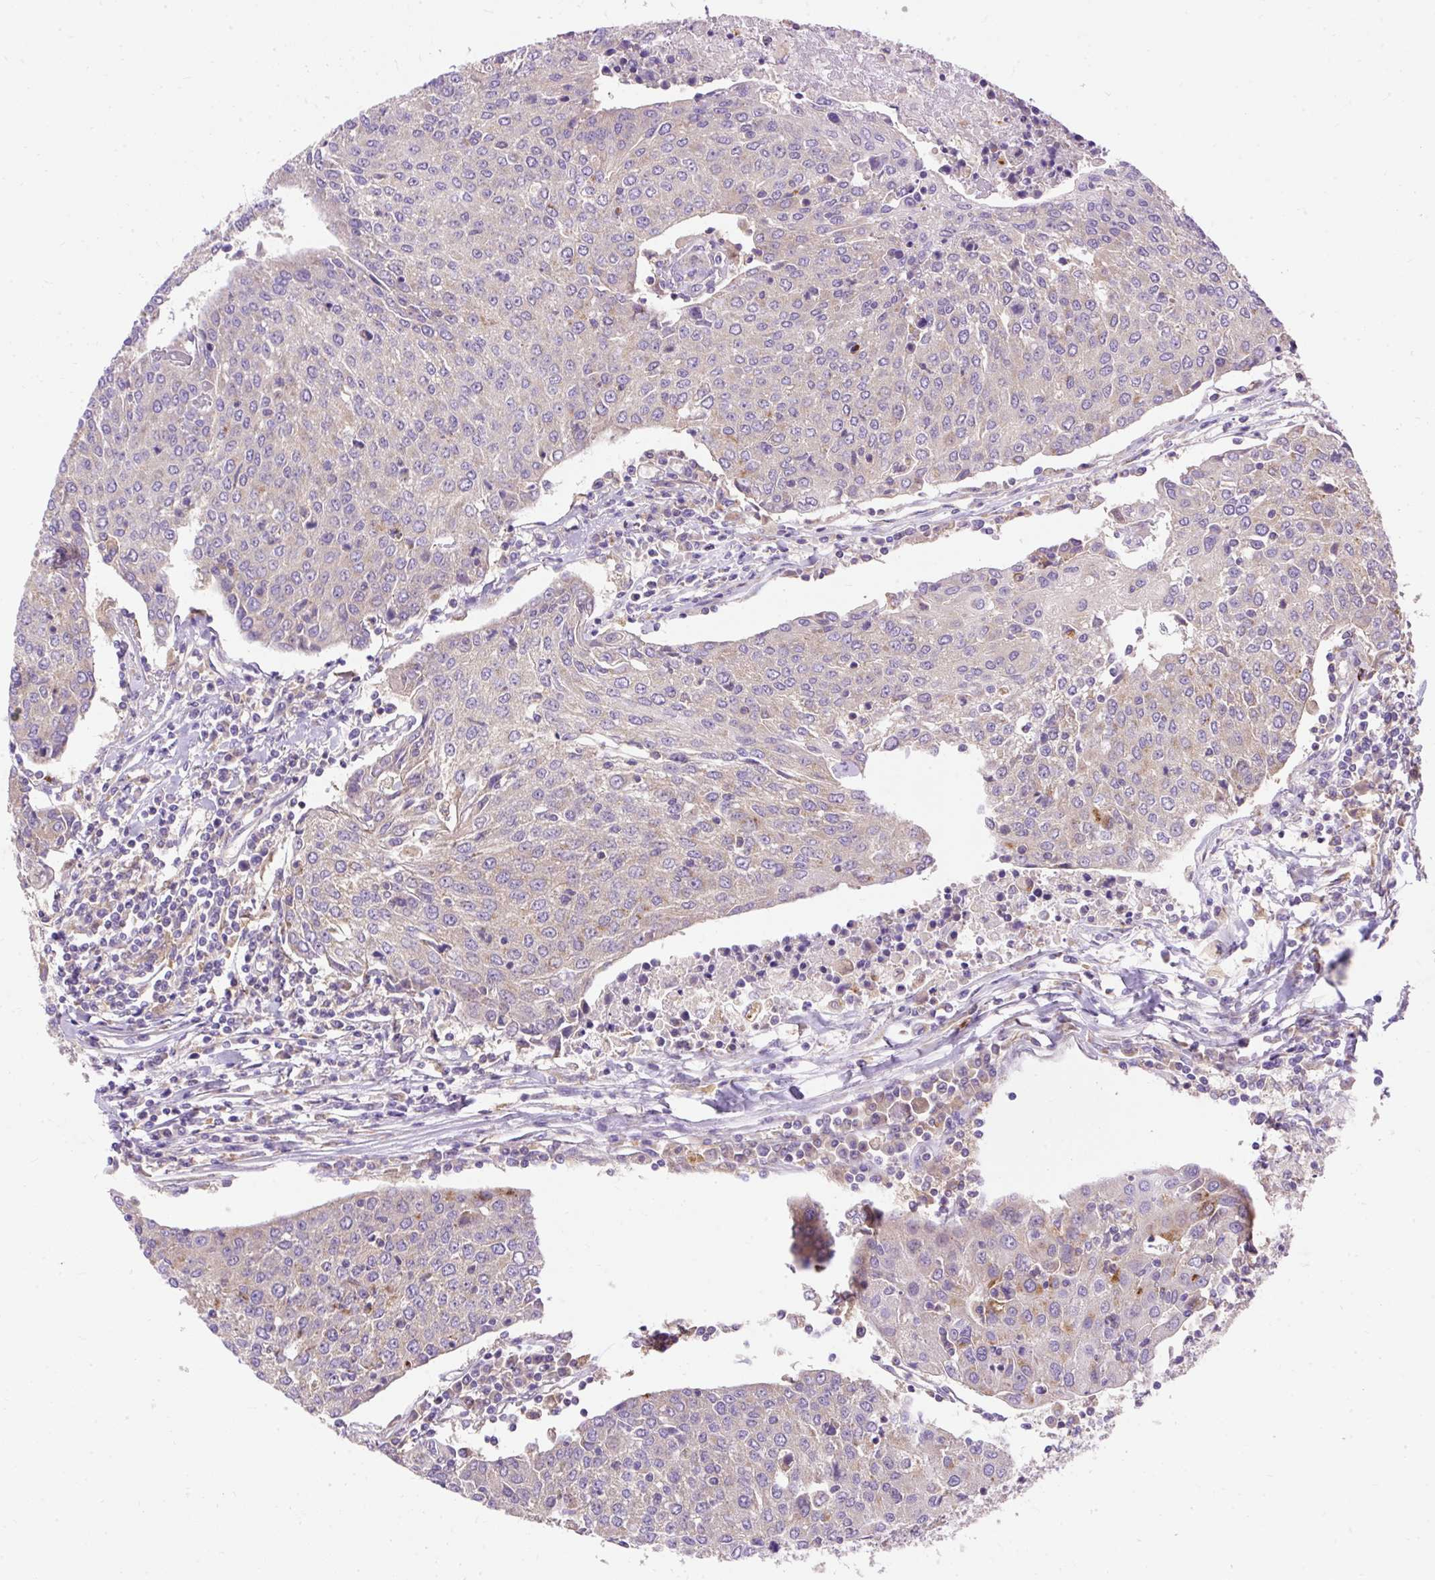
{"staining": {"intensity": "moderate", "quantity": "<25%", "location": "cytoplasmic/membranous"}, "tissue": "urothelial cancer", "cell_type": "Tumor cells", "image_type": "cancer", "snomed": [{"axis": "morphology", "description": "Urothelial carcinoma, High grade"}, {"axis": "topography", "description": "Urinary bladder"}], "caption": "A brown stain labels moderate cytoplasmic/membranous positivity of a protein in human urothelial cancer tumor cells.", "gene": "OR4K15", "patient": {"sex": "female", "age": 85}}